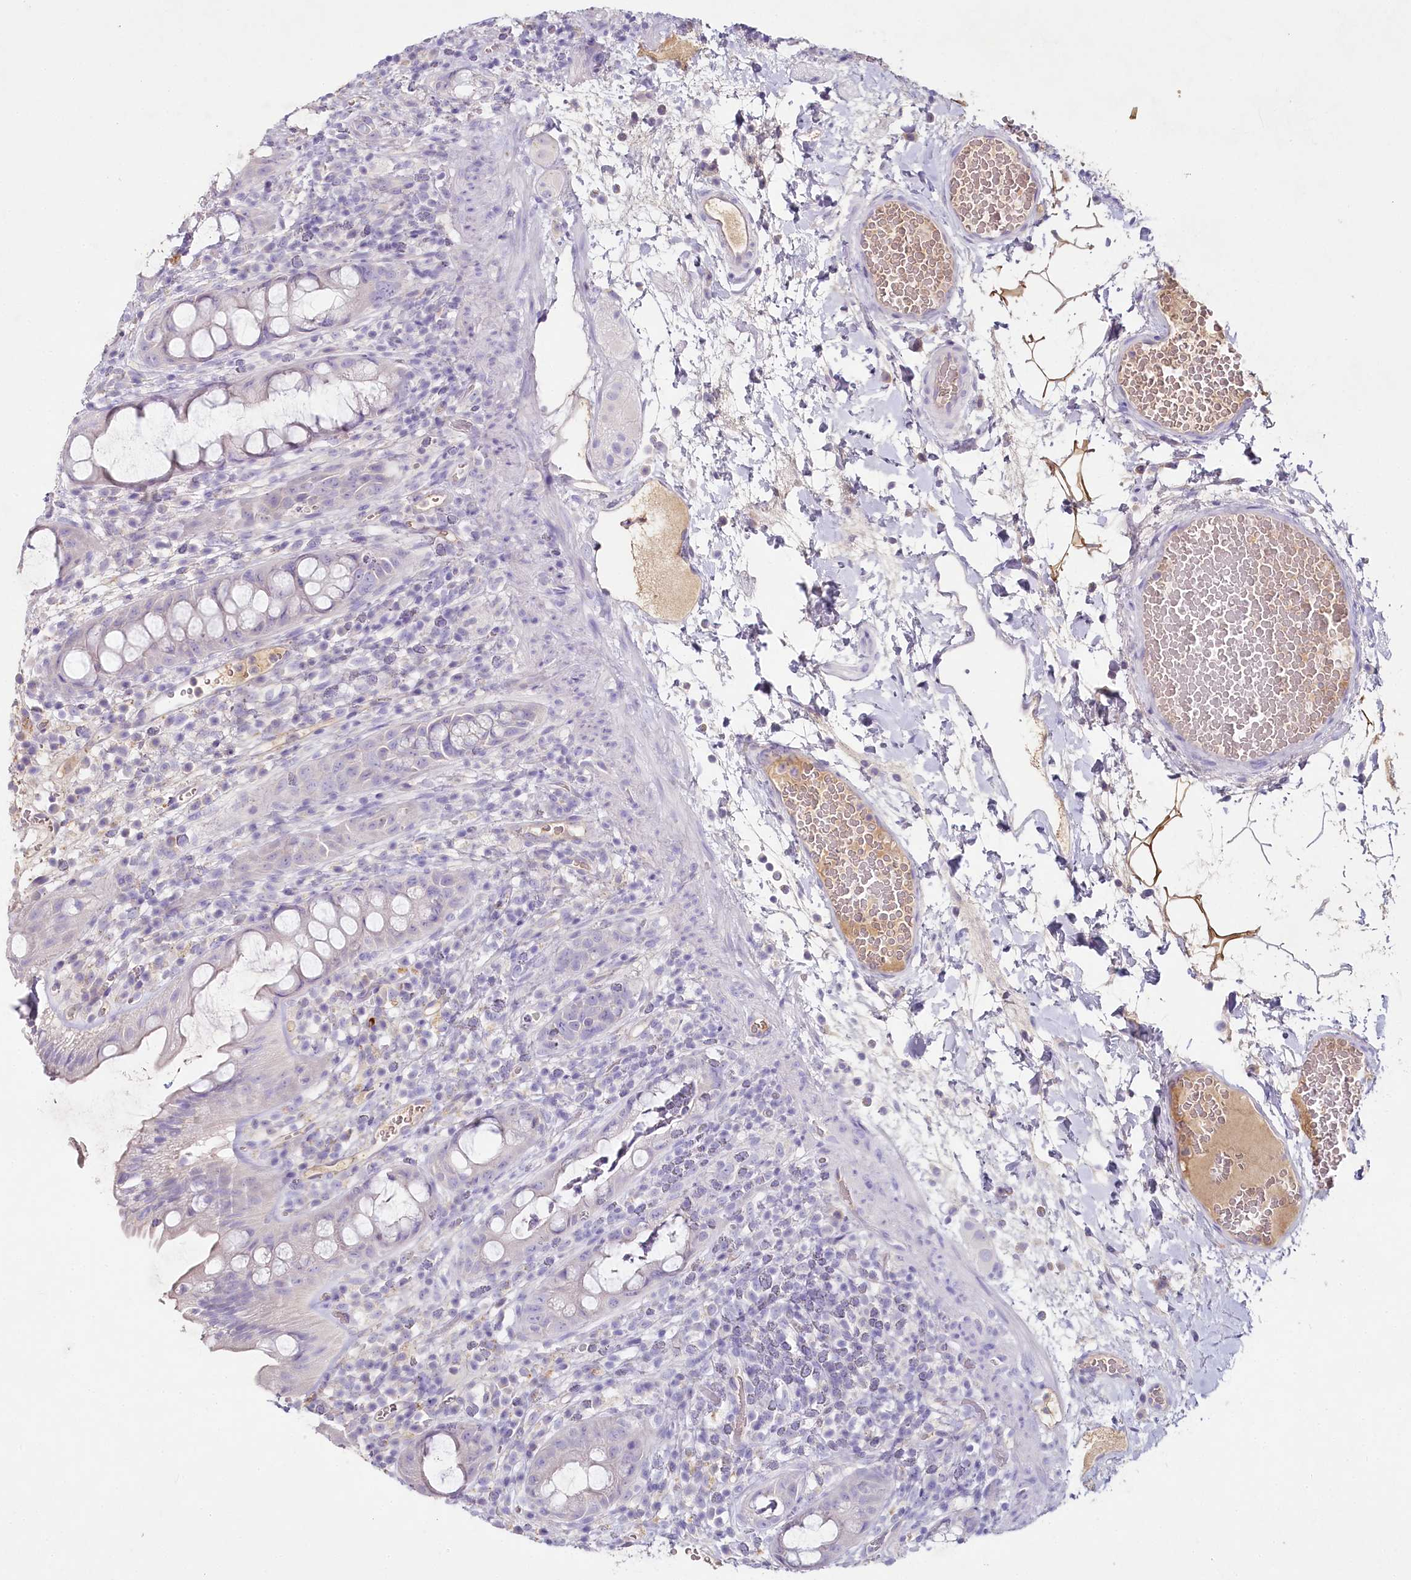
{"staining": {"intensity": "negative", "quantity": "none", "location": "none"}, "tissue": "rectum", "cell_type": "Glandular cells", "image_type": "normal", "snomed": [{"axis": "morphology", "description": "Normal tissue, NOS"}, {"axis": "topography", "description": "Rectum"}], "caption": "An image of rectum stained for a protein shows no brown staining in glandular cells.", "gene": "HPD", "patient": {"sex": "female", "age": 57}}